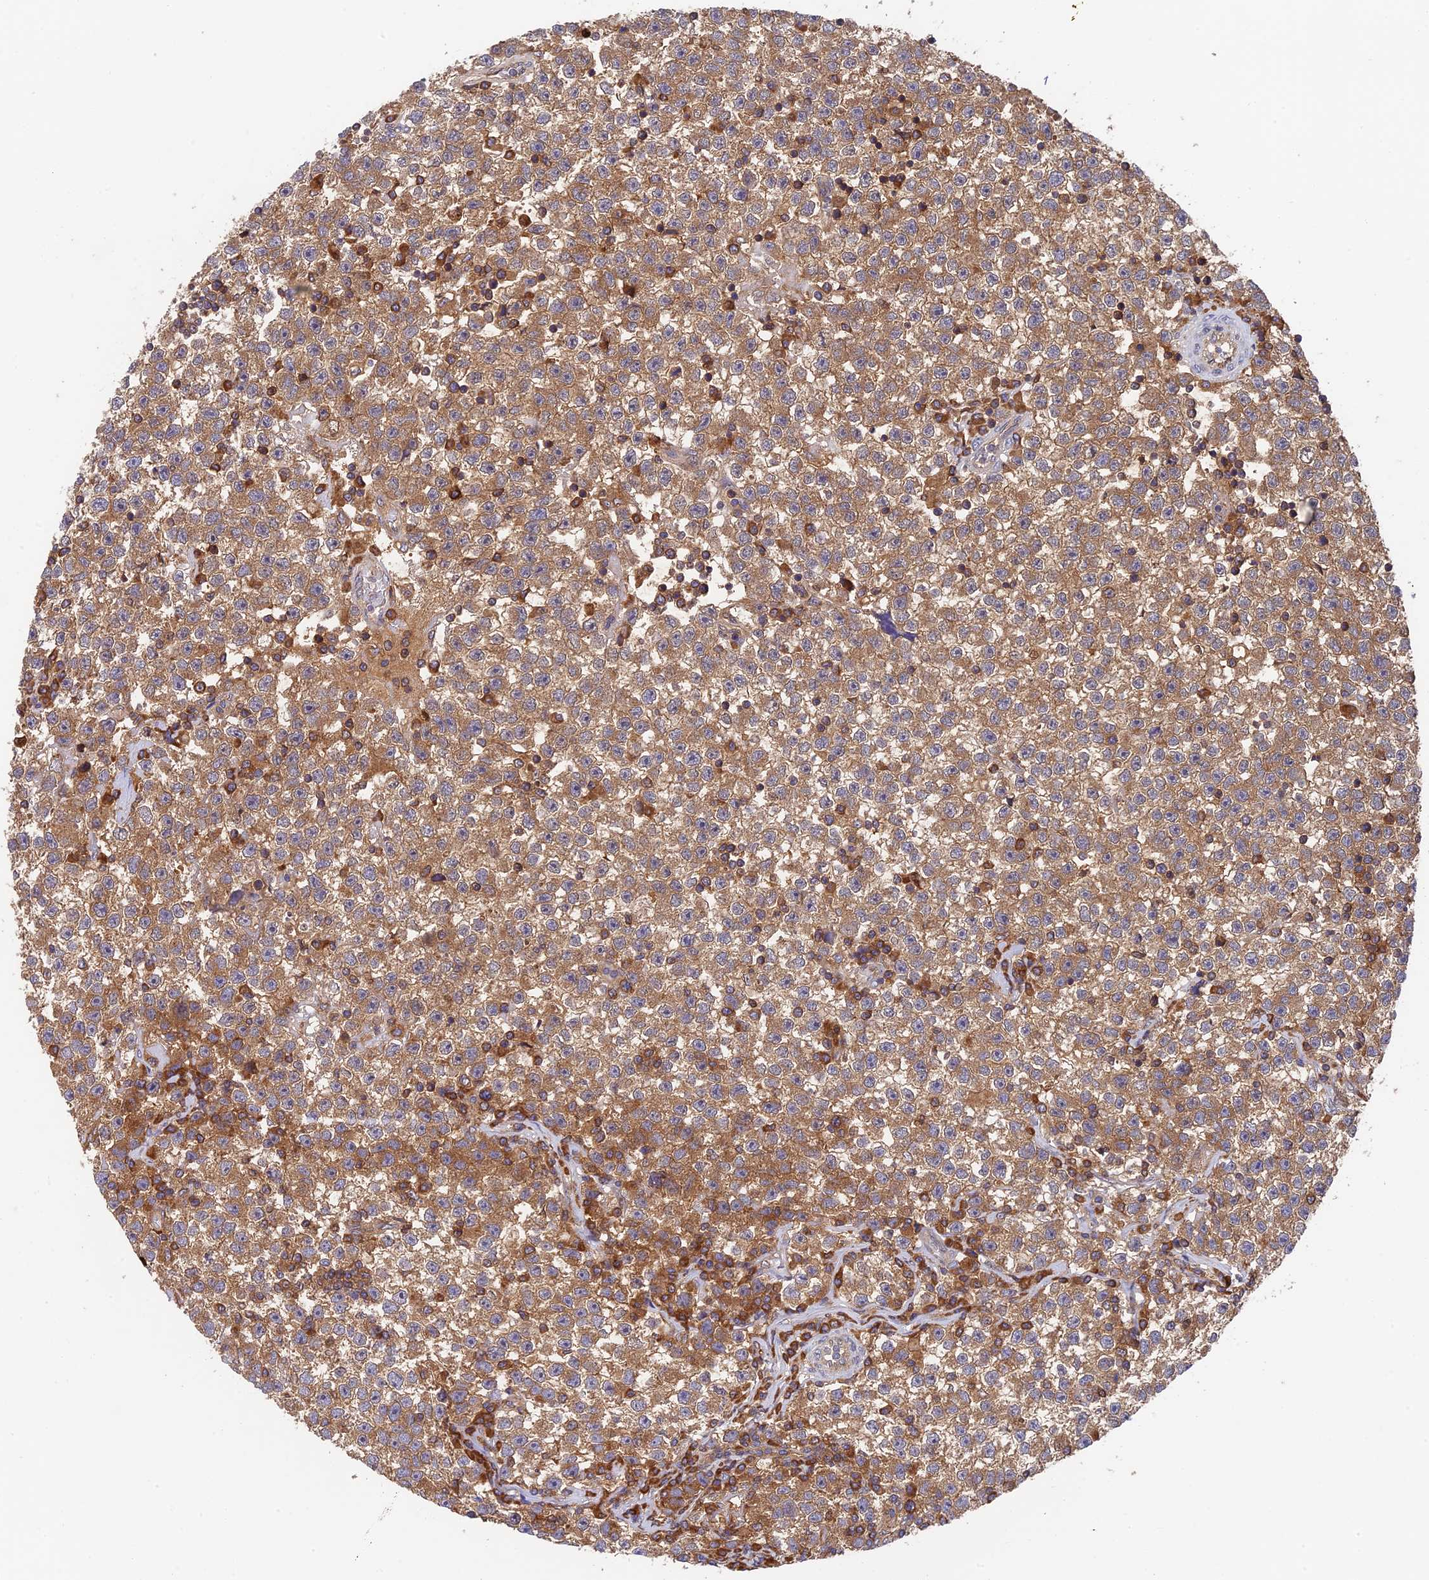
{"staining": {"intensity": "moderate", "quantity": ">75%", "location": "cytoplasmic/membranous"}, "tissue": "testis cancer", "cell_type": "Tumor cells", "image_type": "cancer", "snomed": [{"axis": "morphology", "description": "Seminoma, NOS"}, {"axis": "topography", "description": "Testis"}], "caption": "Tumor cells exhibit moderate cytoplasmic/membranous expression in about >75% of cells in seminoma (testis).", "gene": "IPO5", "patient": {"sex": "male", "age": 22}}